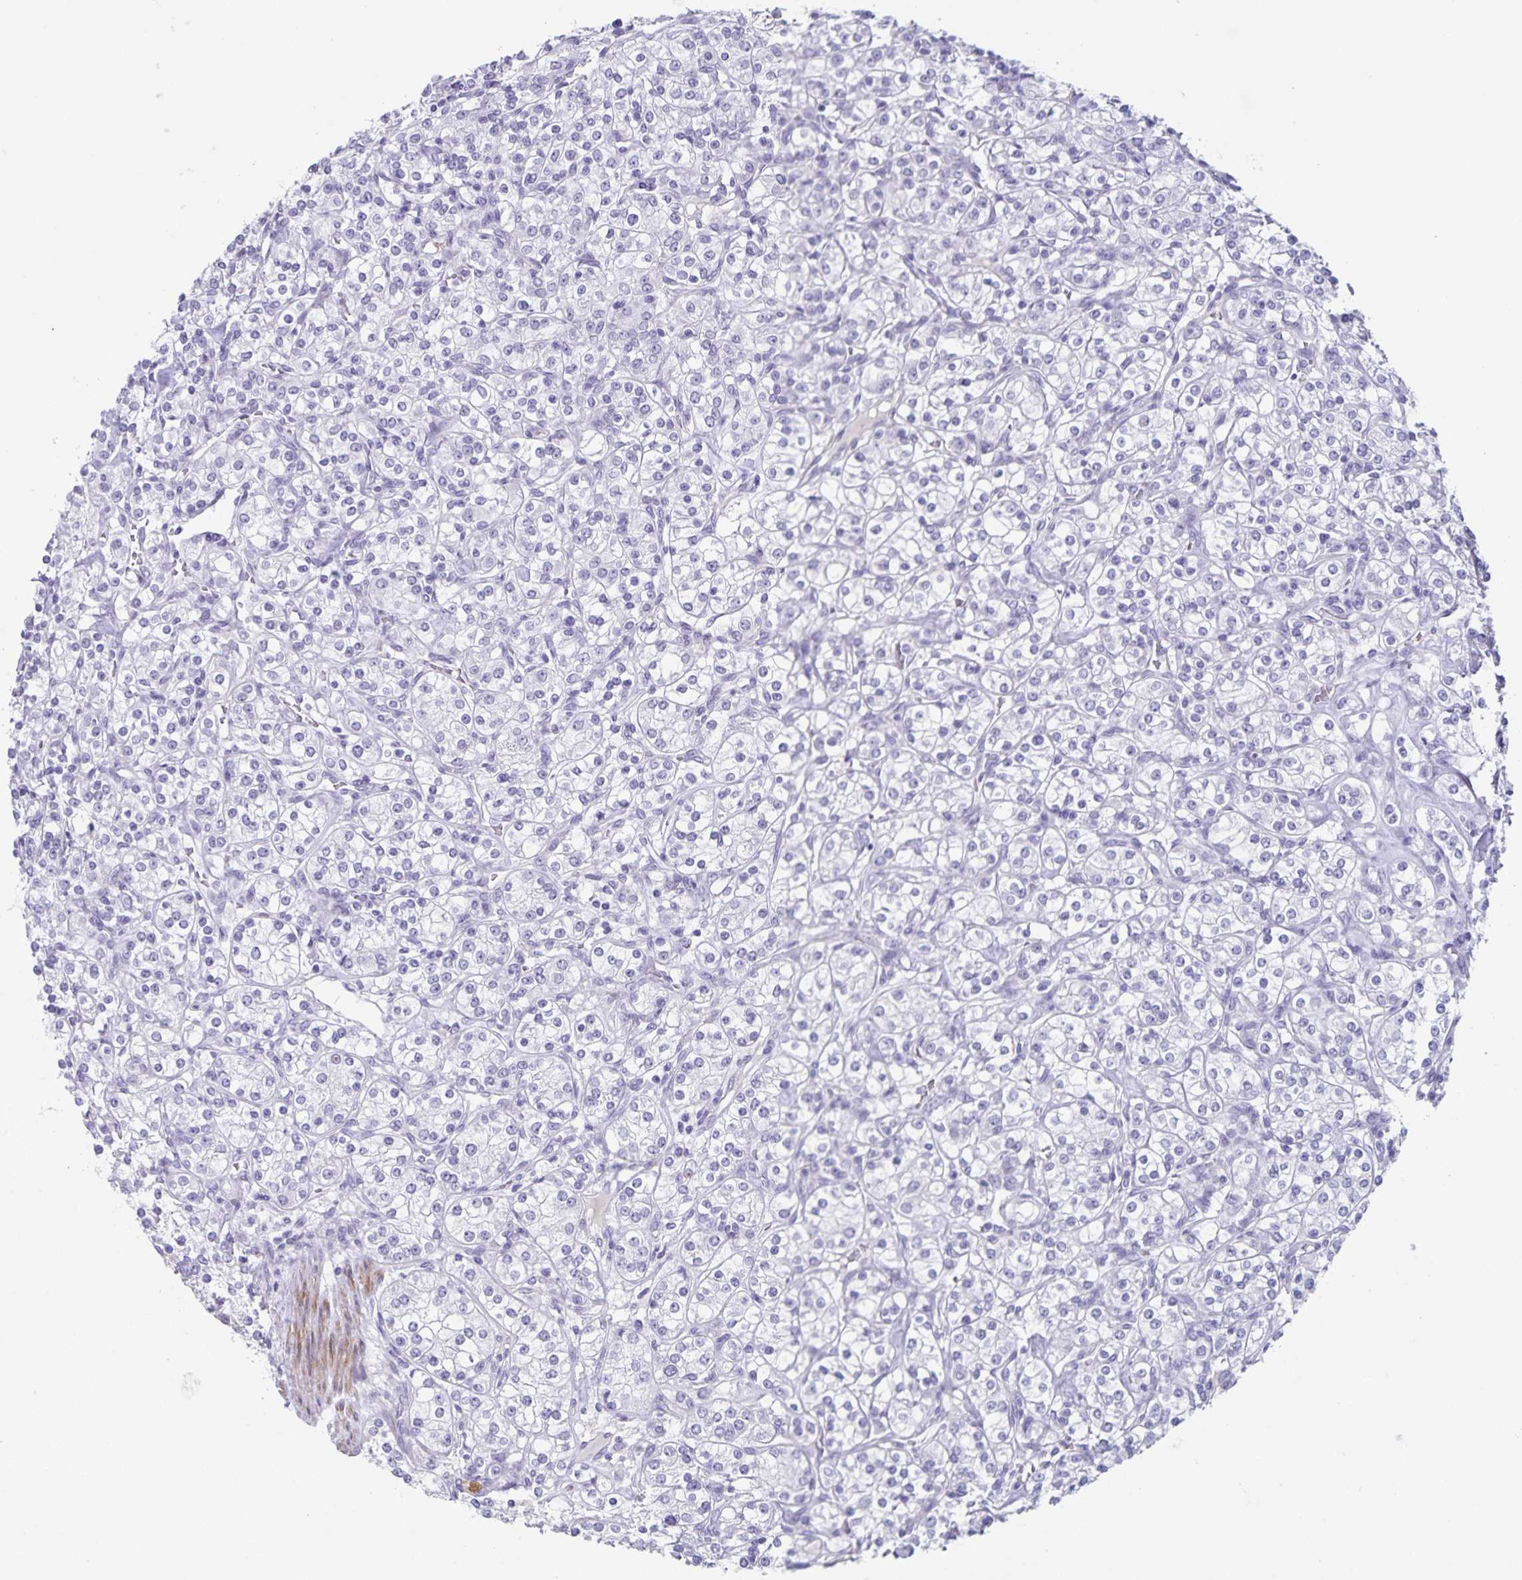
{"staining": {"intensity": "negative", "quantity": "none", "location": "none"}, "tissue": "renal cancer", "cell_type": "Tumor cells", "image_type": "cancer", "snomed": [{"axis": "morphology", "description": "Adenocarcinoma, NOS"}, {"axis": "topography", "description": "Kidney"}], "caption": "A high-resolution micrograph shows IHC staining of renal cancer, which exhibits no significant positivity in tumor cells.", "gene": "C11orf42", "patient": {"sex": "male", "age": 77}}